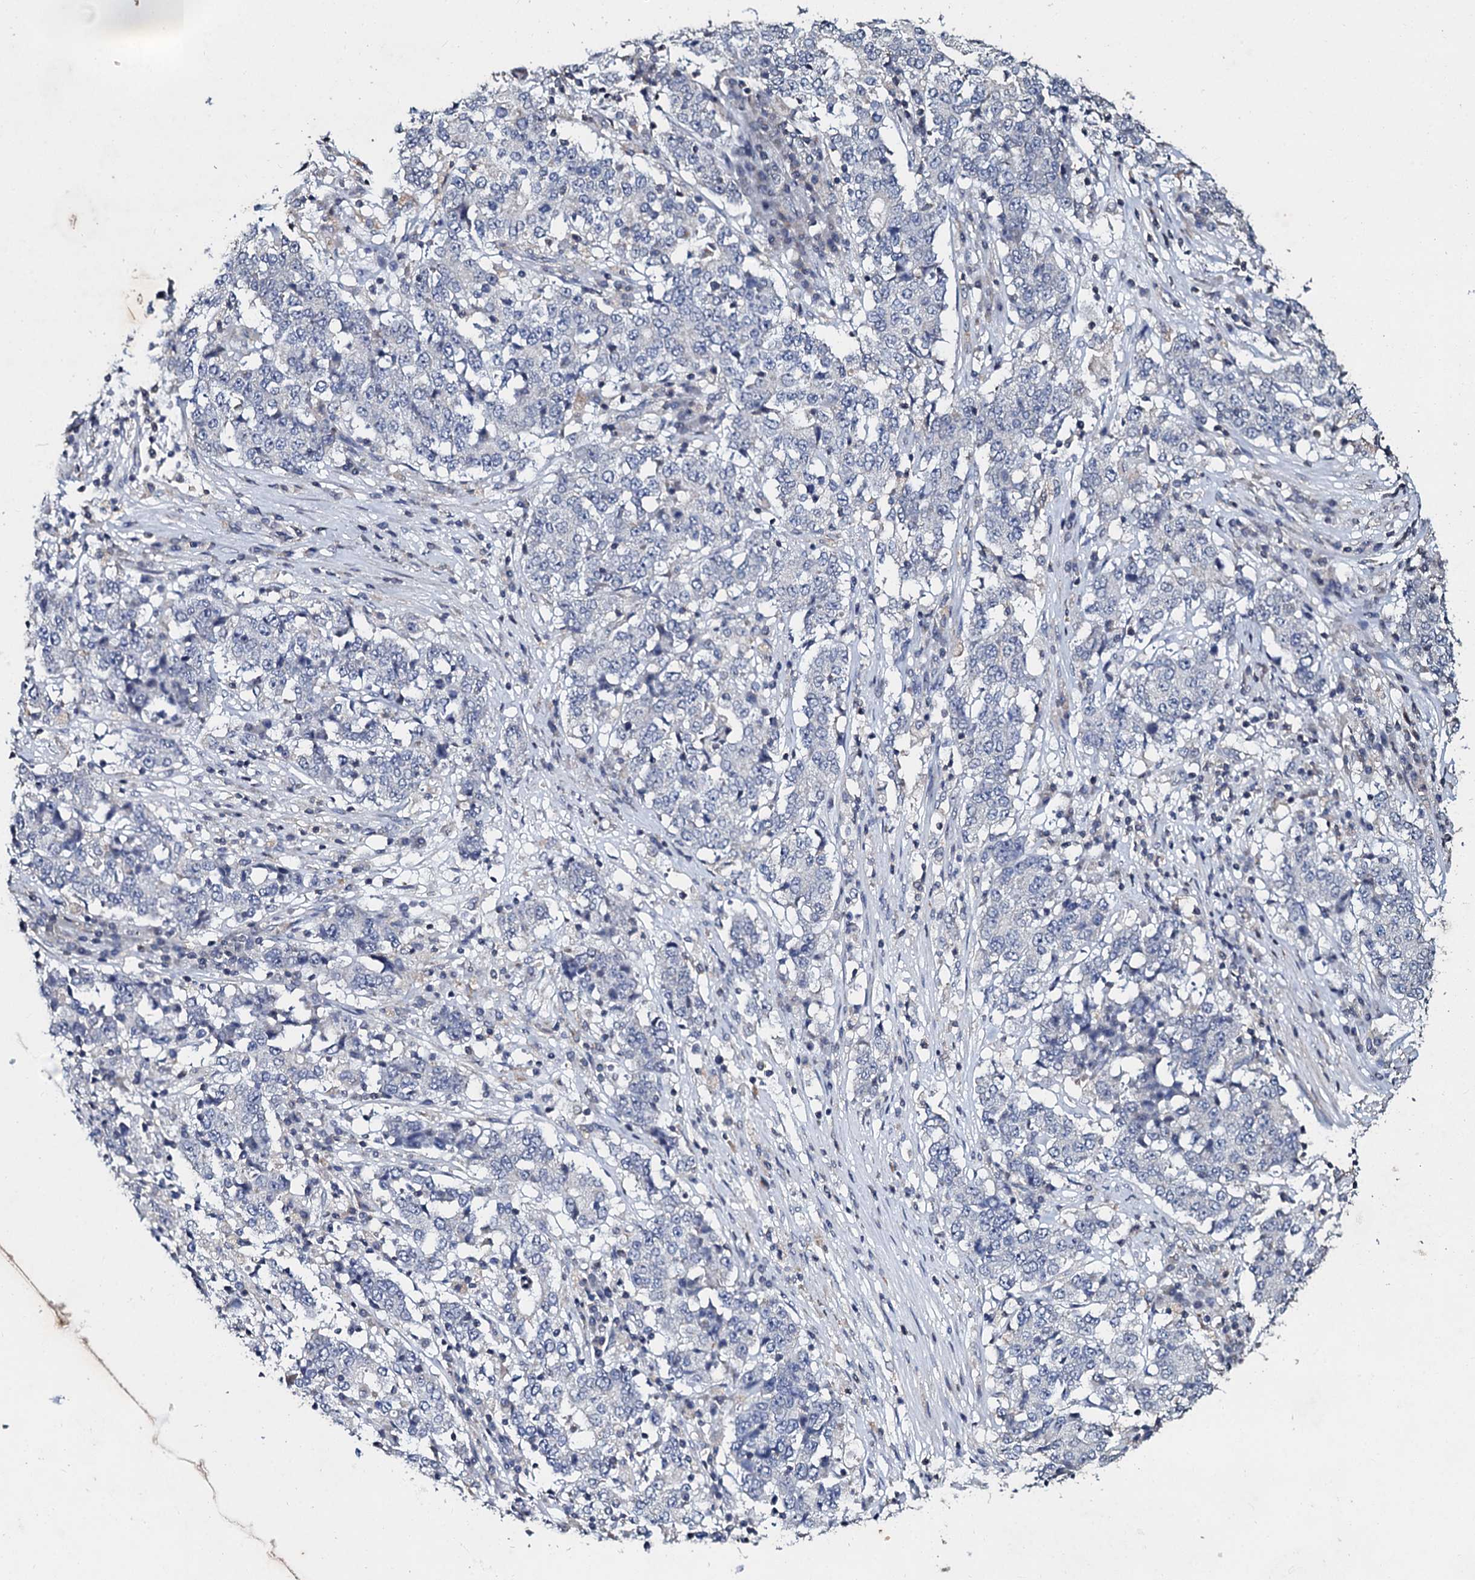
{"staining": {"intensity": "negative", "quantity": "none", "location": "none"}, "tissue": "stomach cancer", "cell_type": "Tumor cells", "image_type": "cancer", "snomed": [{"axis": "morphology", "description": "Adenocarcinoma, NOS"}, {"axis": "topography", "description": "Stomach"}], "caption": "Stomach adenocarcinoma was stained to show a protein in brown. There is no significant staining in tumor cells.", "gene": "SLC37A4", "patient": {"sex": "male", "age": 59}}